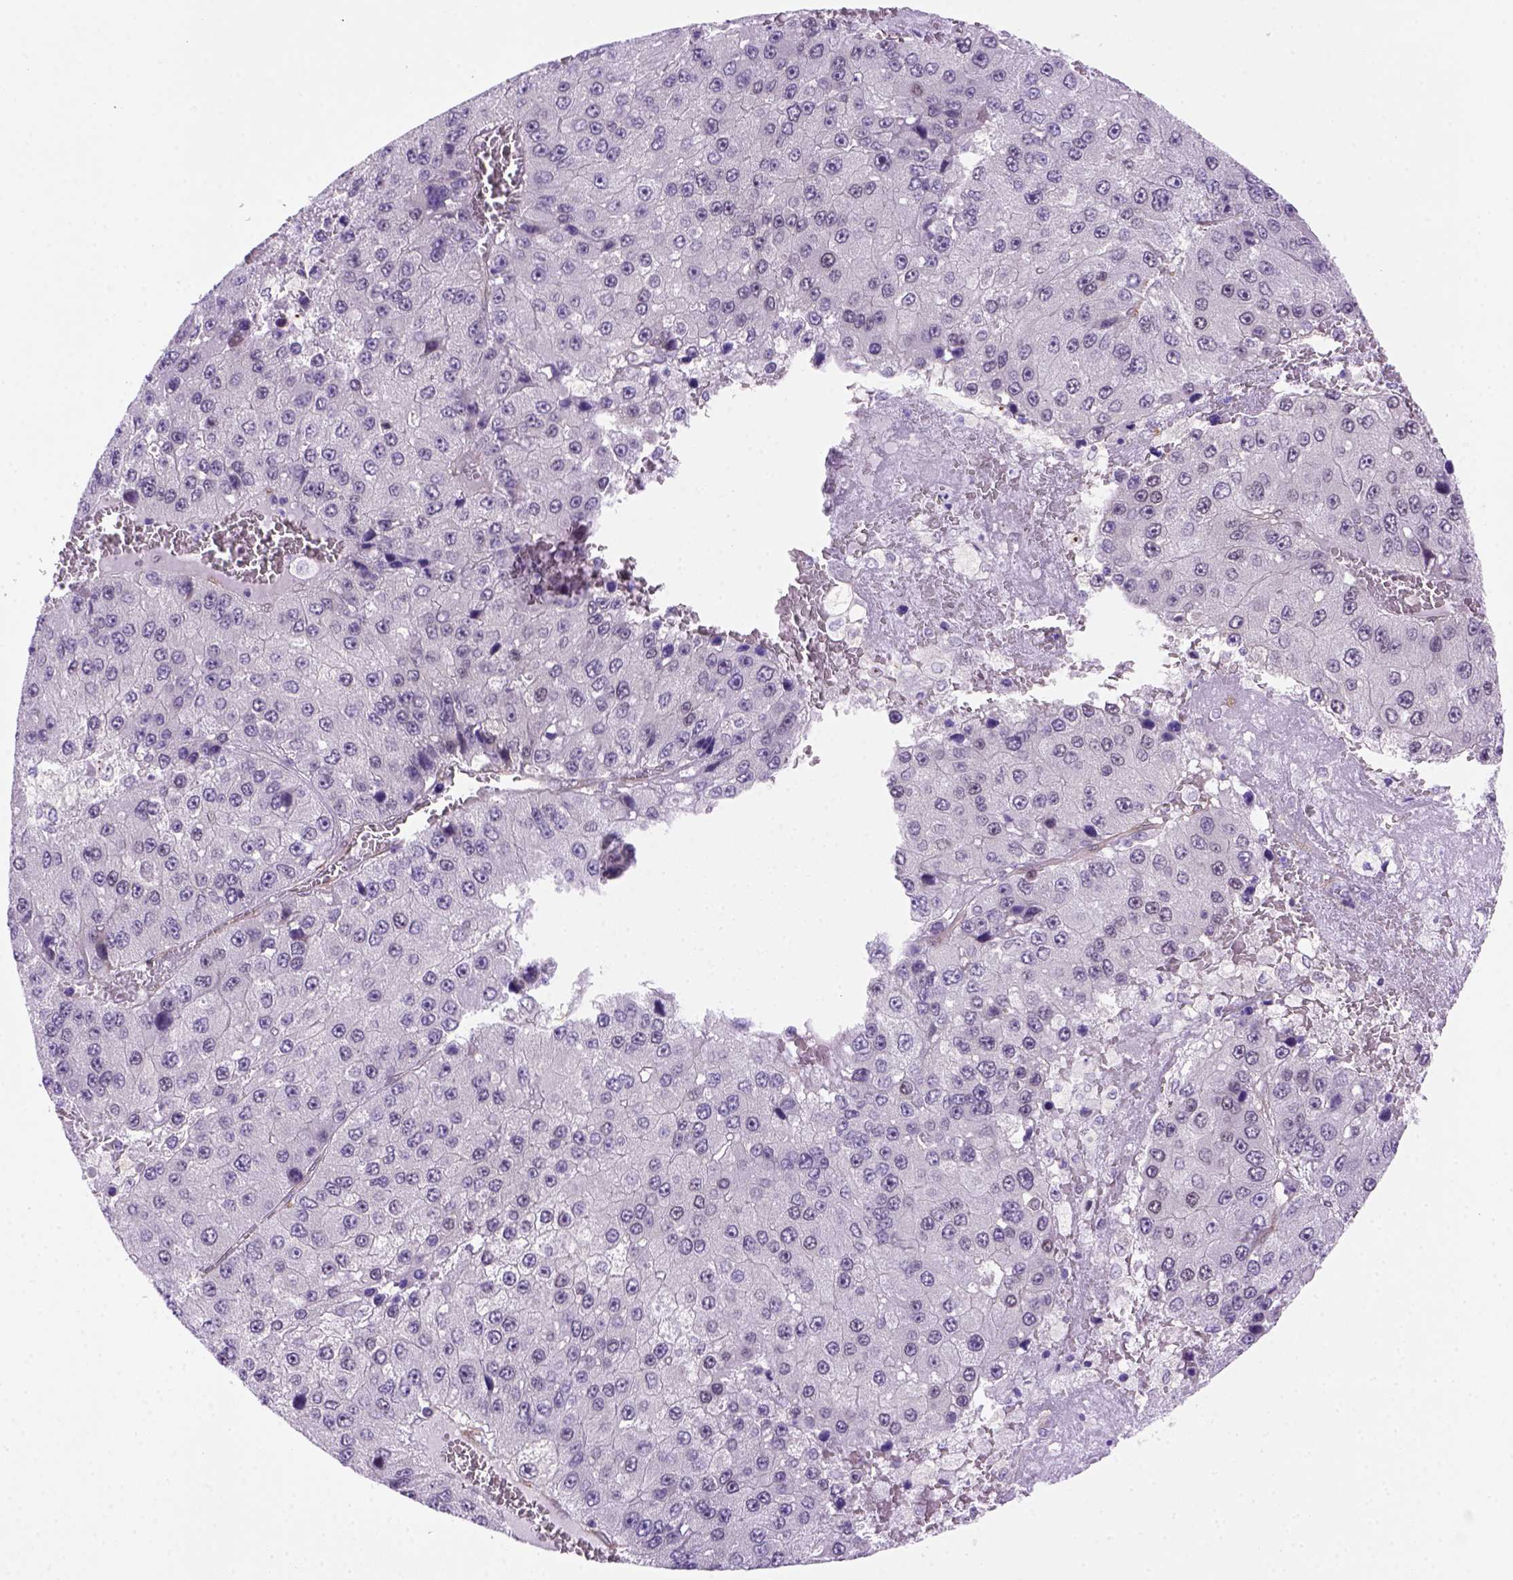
{"staining": {"intensity": "negative", "quantity": "none", "location": "none"}, "tissue": "liver cancer", "cell_type": "Tumor cells", "image_type": "cancer", "snomed": [{"axis": "morphology", "description": "Carcinoma, Hepatocellular, NOS"}, {"axis": "topography", "description": "Liver"}], "caption": "A high-resolution histopathology image shows IHC staining of liver hepatocellular carcinoma, which demonstrates no significant staining in tumor cells. Nuclei are stained in blue.", "gene": "MGMT", "patient": {"sex": "female", "age": 73}}